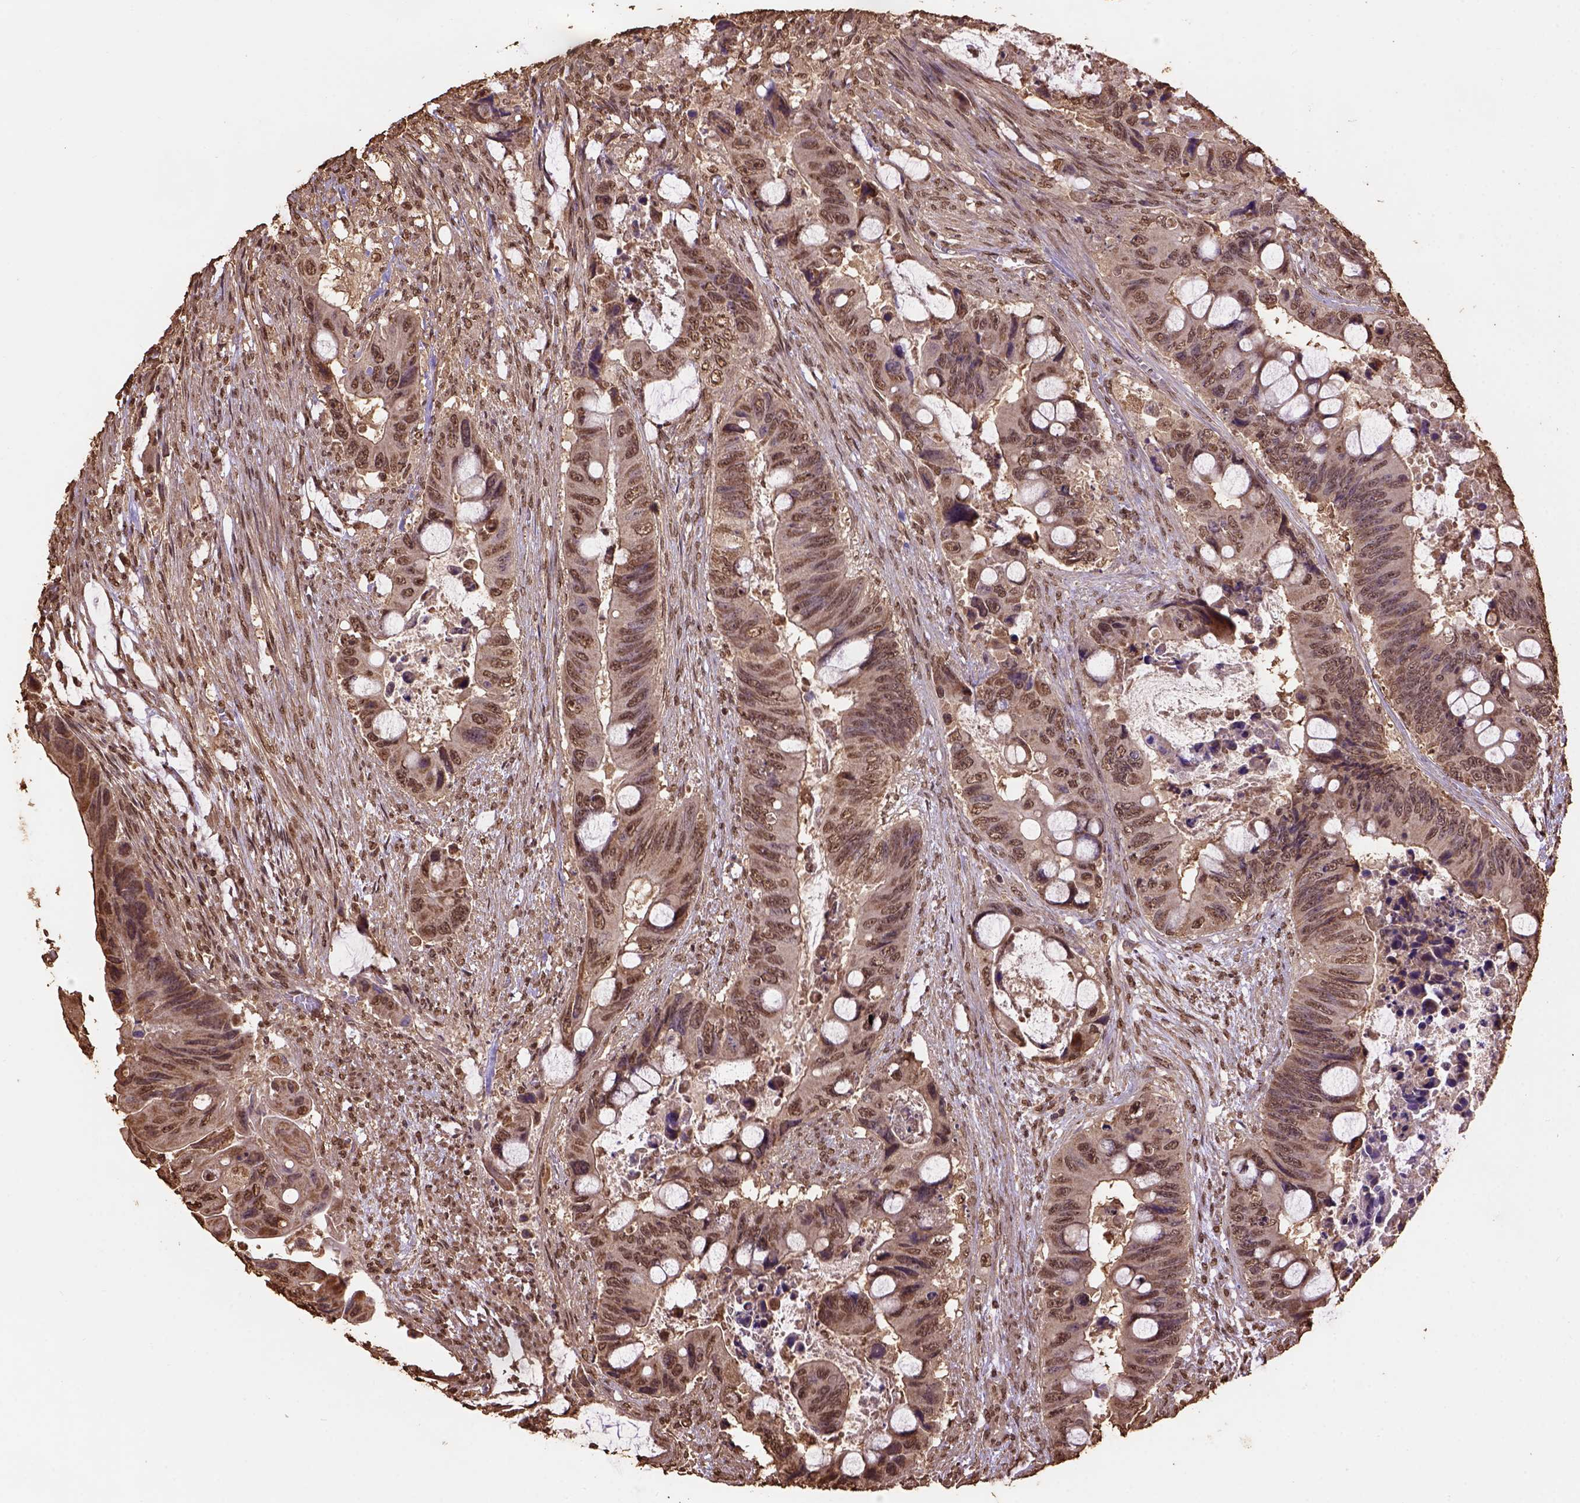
{"staining": {"intensity": "moderate", "quantity": ">75%", "location": "nuclear"}, "tissue": "colorectal cancer", "cell_type": "Tumor cells", "image_type": "cancer", "snomed": [{"axis": "morphology", "description": "Adenocarcinoma, NOS"}, {"axis": "topography", "description": "Rectum"}], "caption": "Colorectal cancer (adenocarcinoma) stained with a protein marker reveals moderate staining in tumor cells.", "gene": "CSTF2T", "patient": {"sex": "male", "age": 63}}